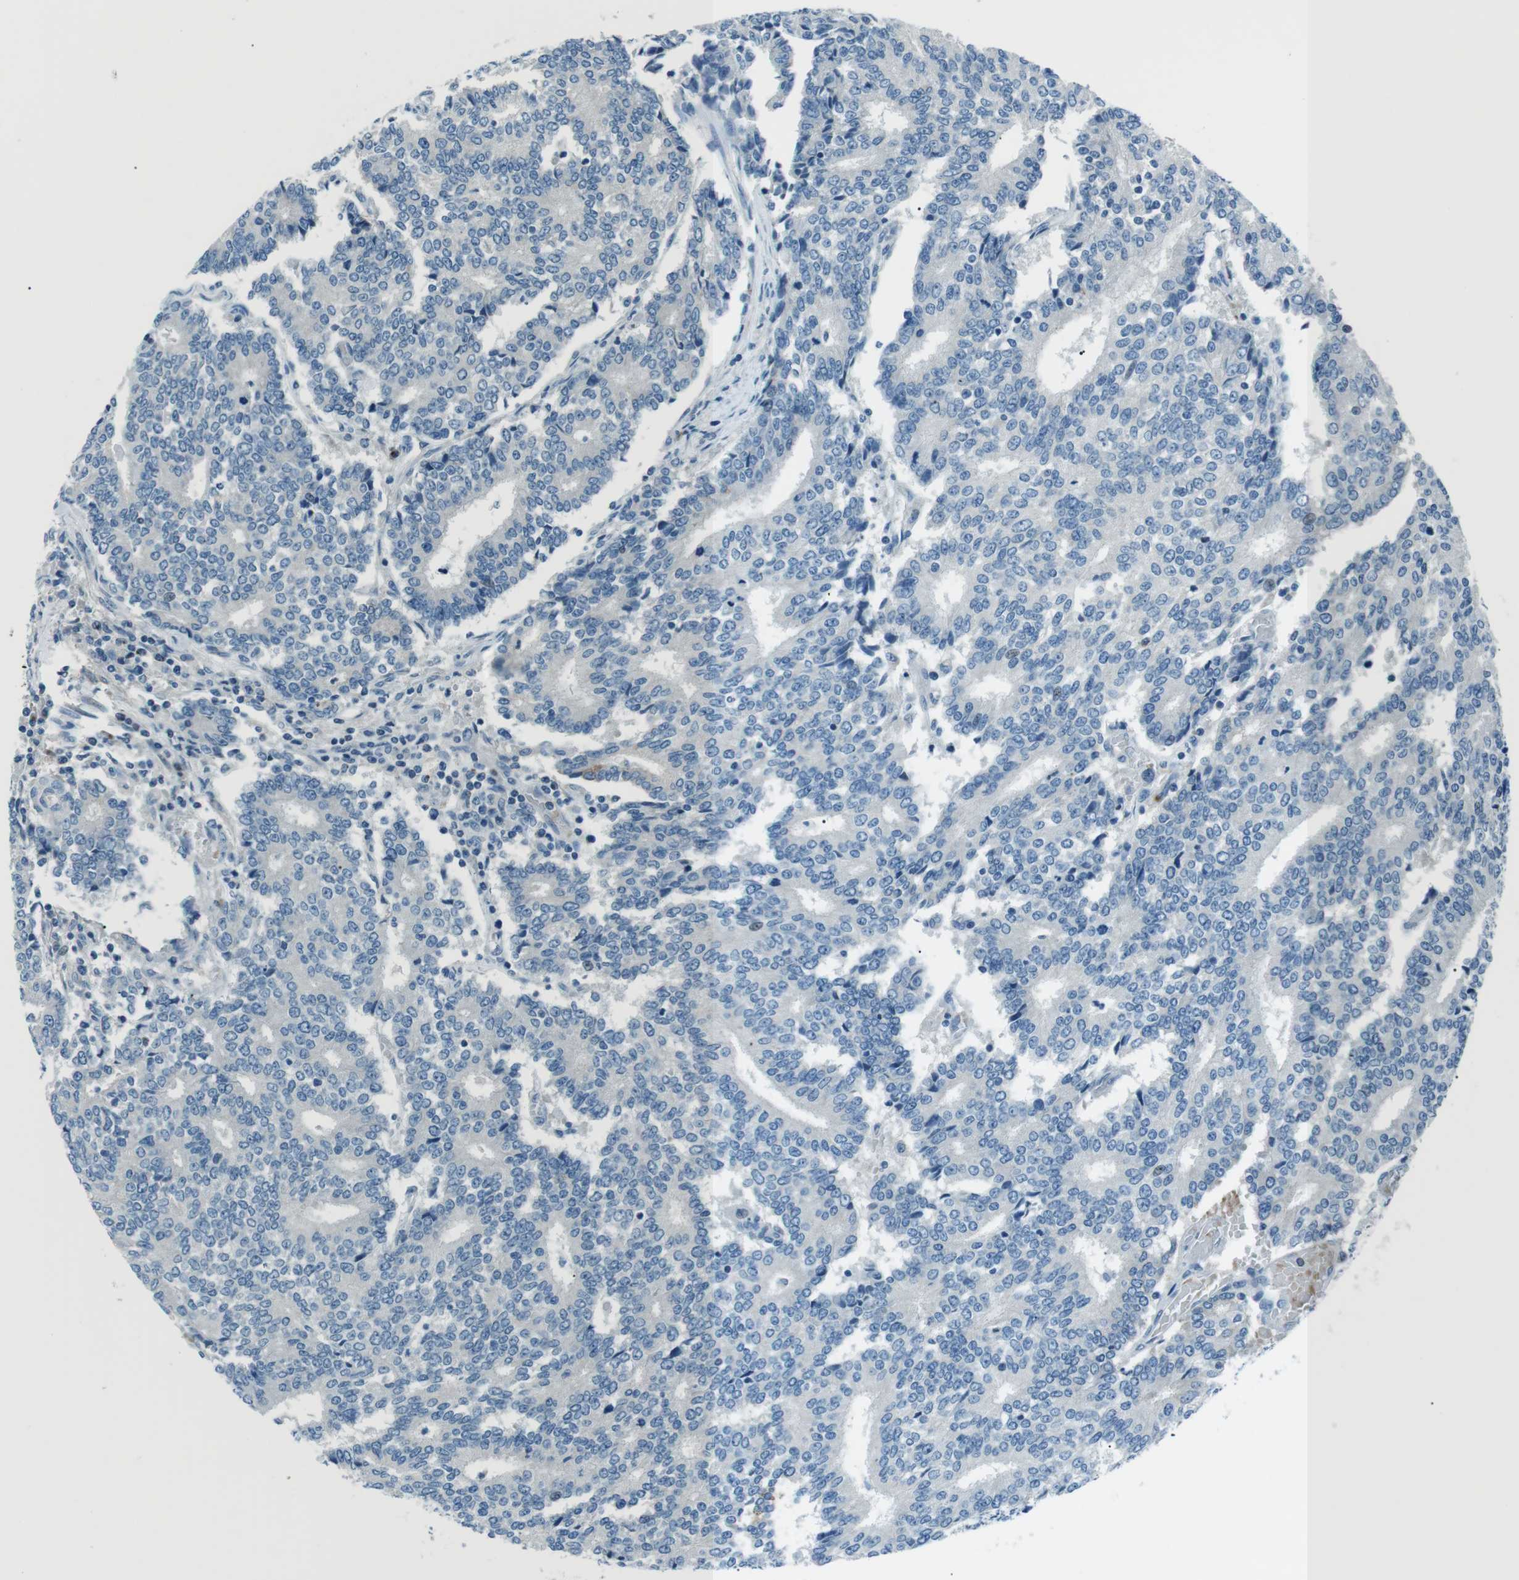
{"staining": {"intensity": "negative", "quantity": "none", "location": "none"}, "tissue": "prostate cancer", "cell_type": "Tumor cells", "image_type": "cancer", "snomed": [{"axis": "morphology", "description": "Normal tissue, NOS"}, {"axis": "morphology", "description": "Adenocarcinoma, High grade"}, {"axis": "topography", "description": "Prostate"}, {"axis": "topography", "description": "Seminal veicle"}], "caption": "Immunohistochemistry (IHC) photomicrograph of neoplastic tissue: human prostate cancer (adenocarcinoma (high-grade)) stained with DAB (3,3'-diaminobenzidine) displays no significant protein staining in tumor cells.", "gene": "ST6GAL1", "patient": {"sex": "male", "age": 55}}